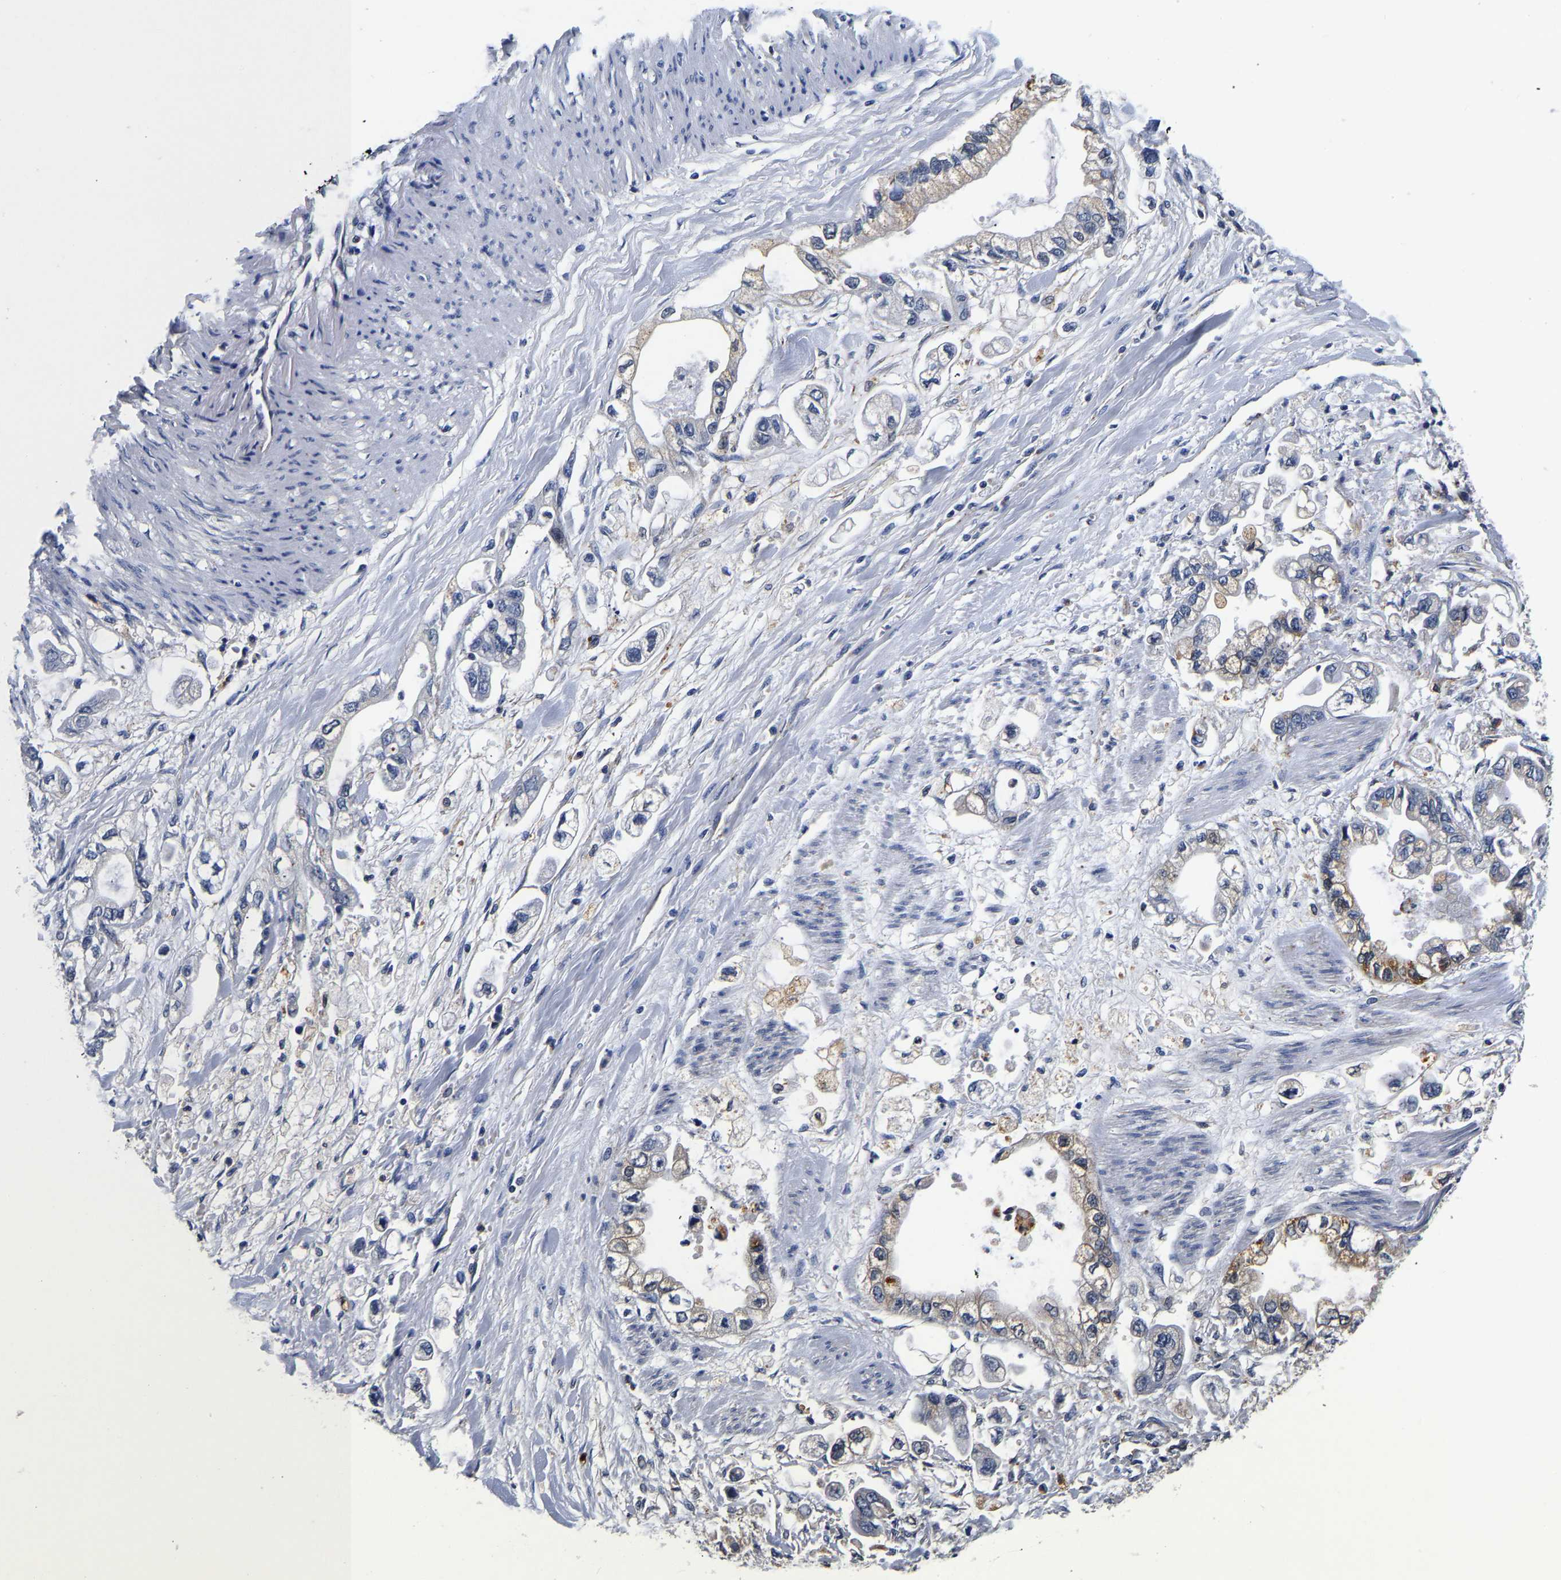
{"staining": {"intensity": "weak", "quantity": "<25%", "location": "cytoplasmic/membranous"}, "tissue": "stomach cancer", "cell_type": "Tumor cells", "image_type": "cancer", "snomed": [{"axis": "morphology", "description": "Normal tissue, NOS"}, {"axis": "morphology", "description": "Adenocarcinoma, NOS"}, {"axis": "topography", "description": "Stomach"}], "caption": "DAB (3,3'-diaminobenzidine) immunohistochemical staining of human stomach cancer demonstrates no significant staining in tumor cells.", "gene": "GRN", "patient": {"sex": "male", "age": 62}}